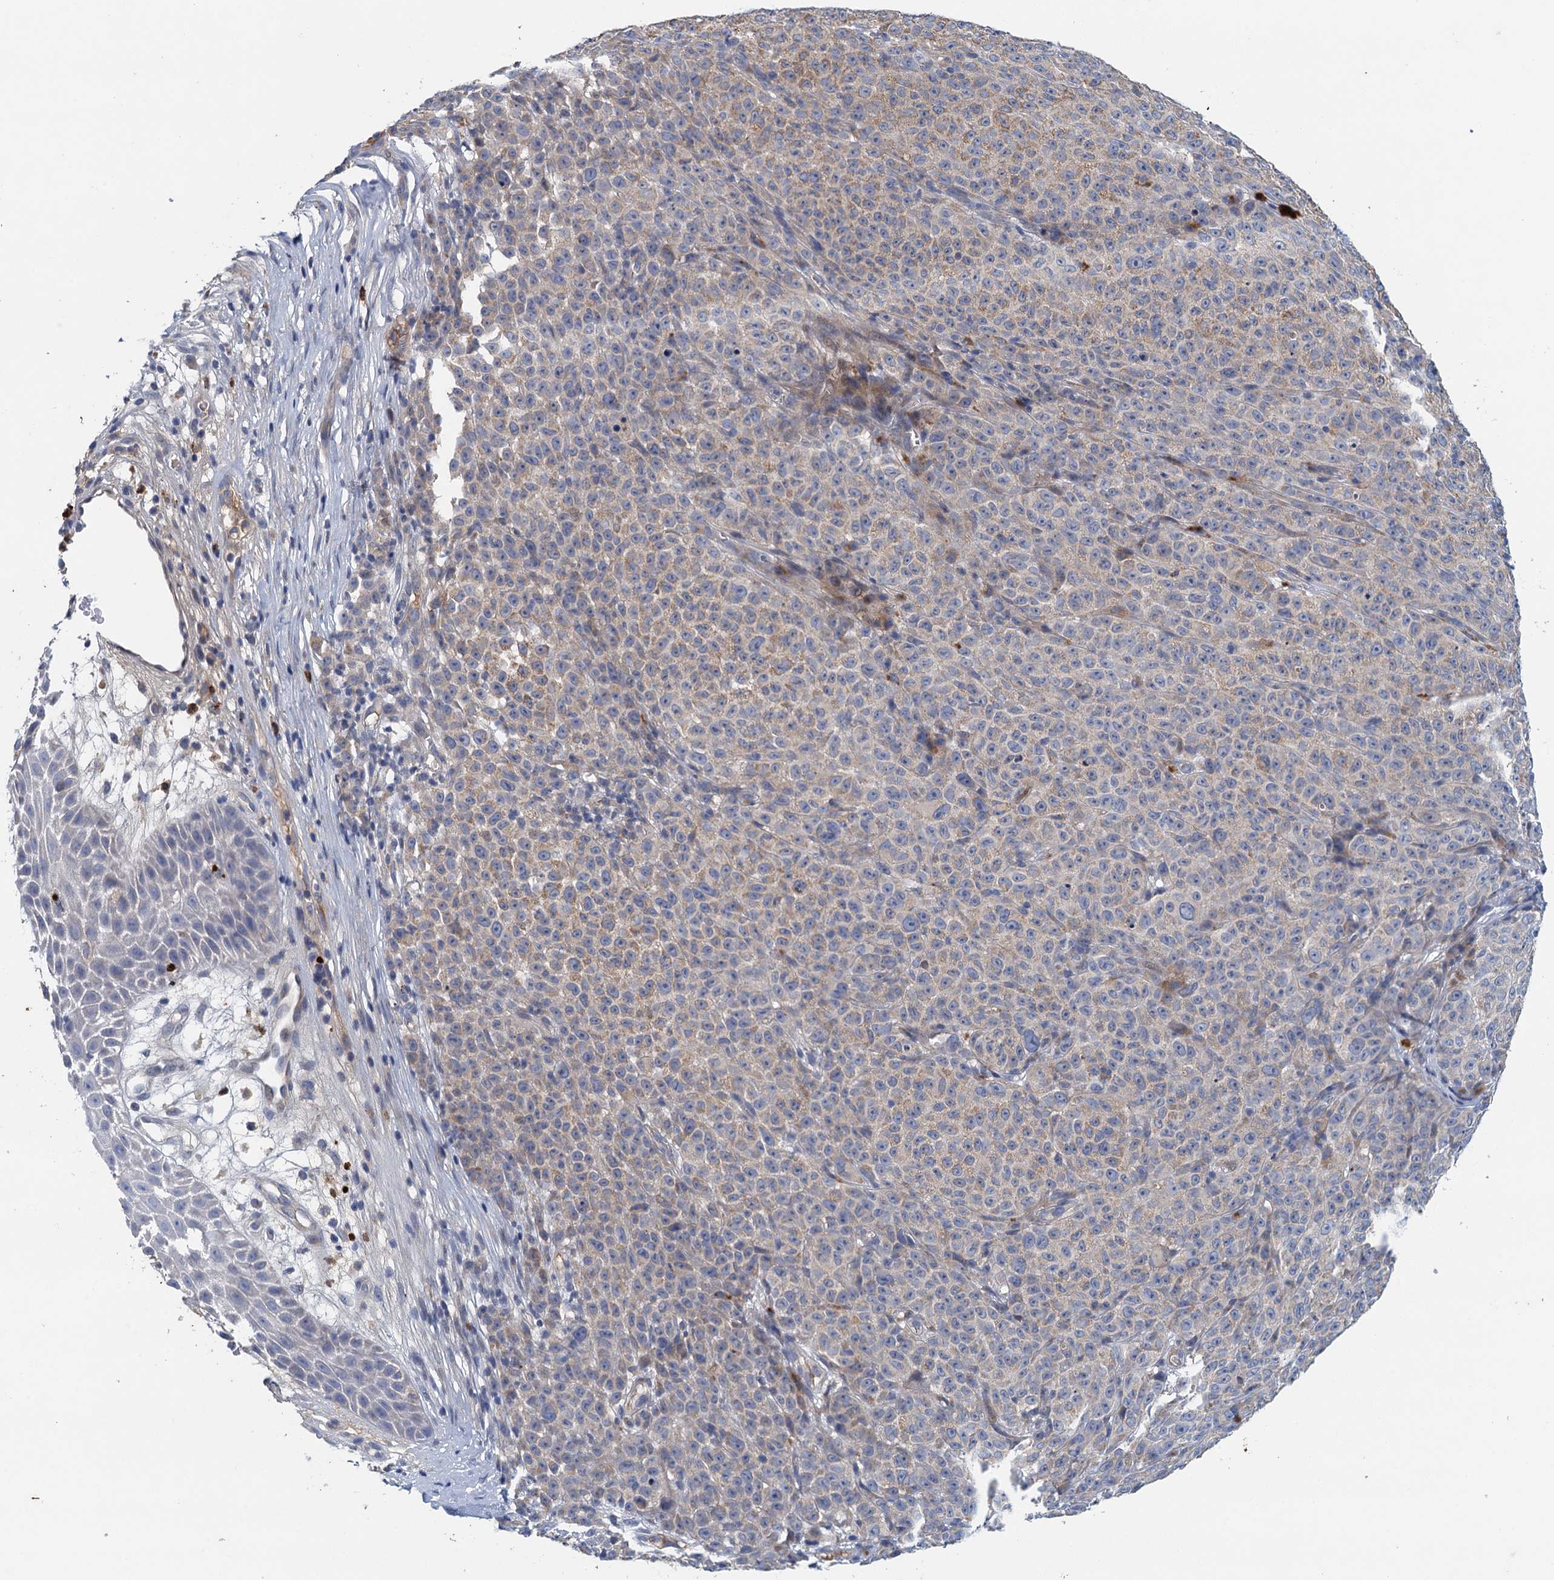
{"staining": {"intensity": "weak", "quantity": "25%-75%", "location": "cytoplasmic/membranous"}, "tissue": "melanoma", "cell_type": "Tumor cells", "image_type": "cancer", "snomed": [{"axis": "morphology", "description": "Malignant melanoma, NOS"}, {"axis": "topography", "description": "Skin"}], "caption": "An IHC histopathology image of tumor tissue is shown. Protein staining in brown highlights weak cytoplasmic/membranous positivity in melanoma within tumor cells.", "gene": "TPCN1", "patient": {"sex": "female", "age": 82}}